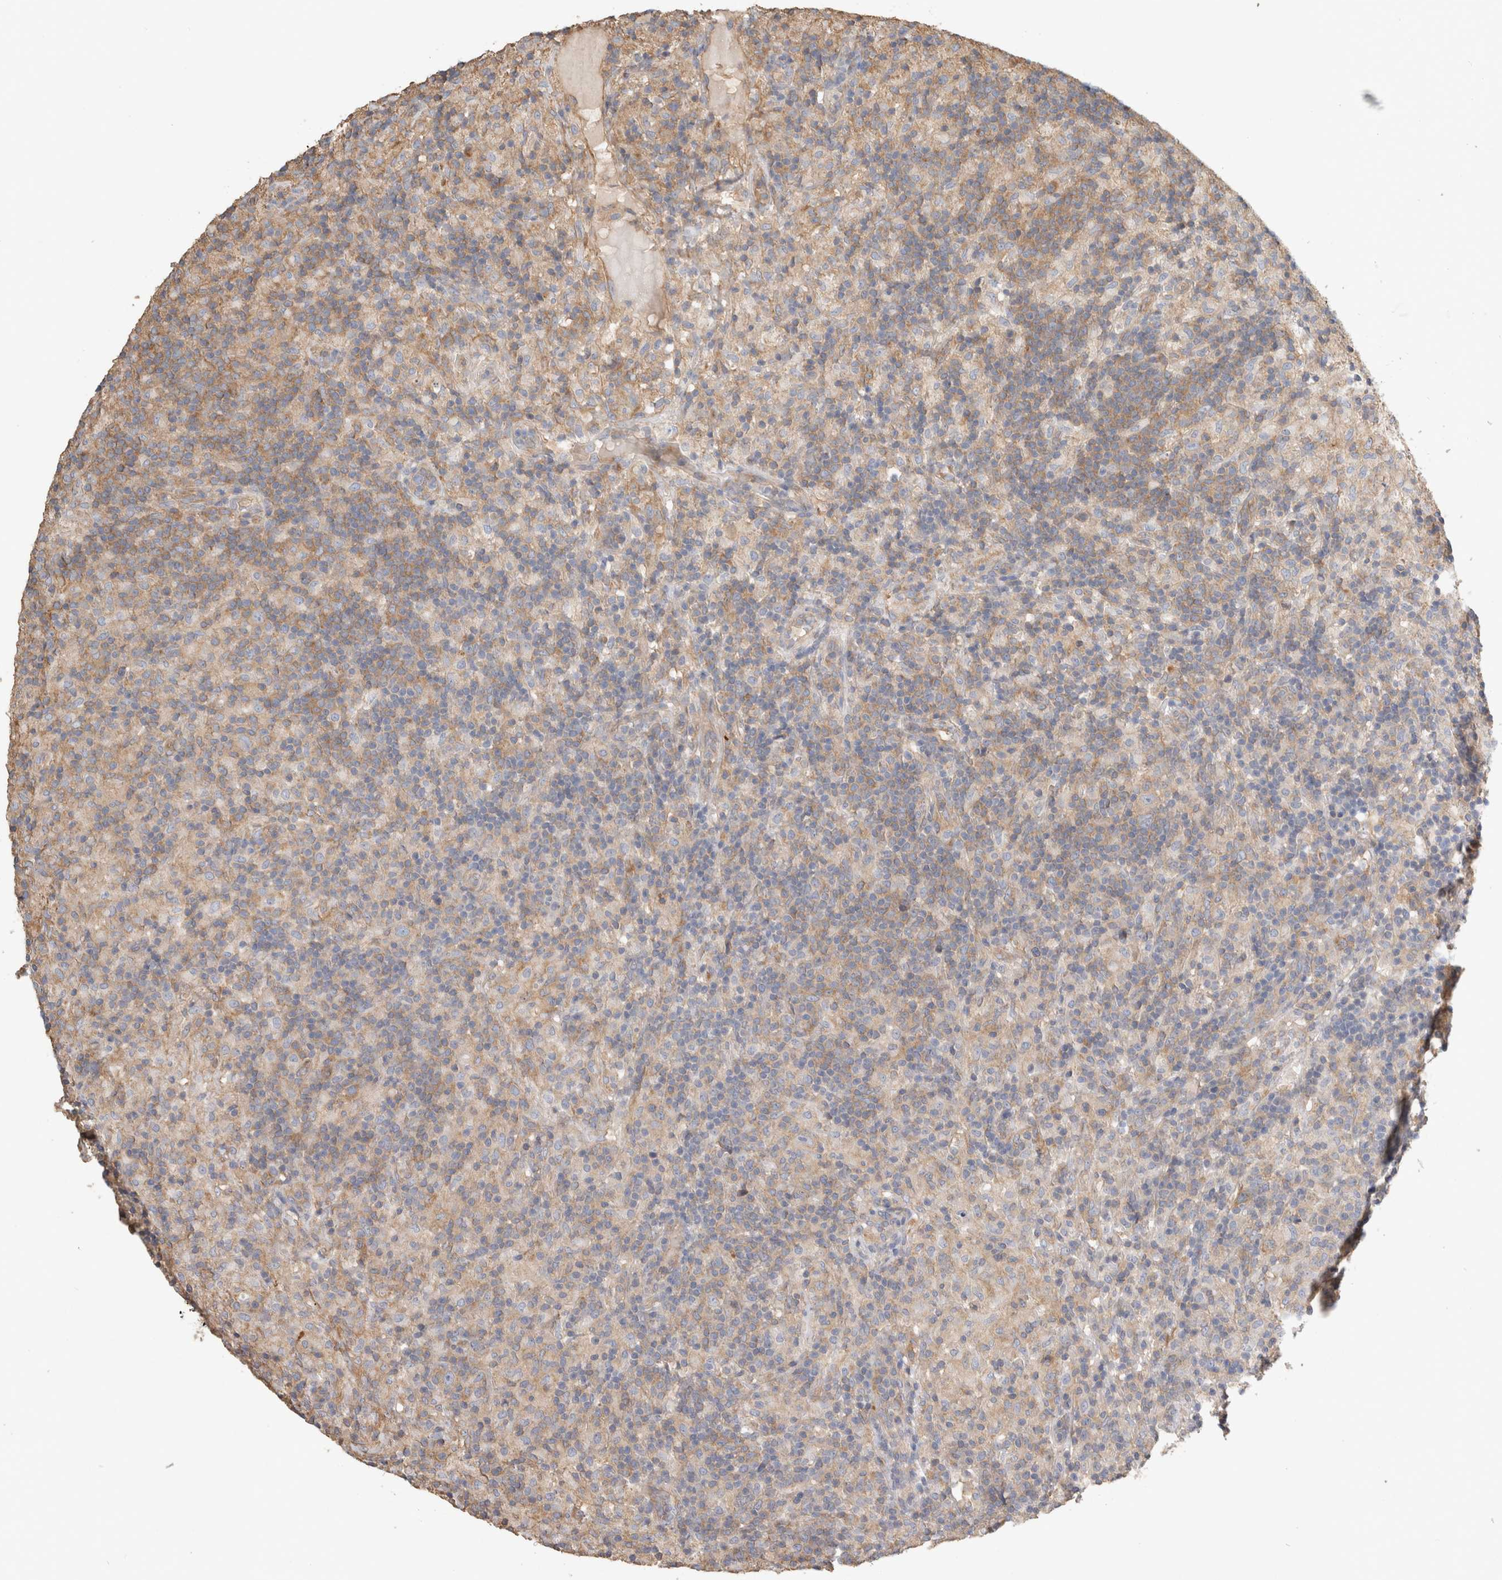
{"staining": {"intensity": "negative", "quantity": "none", "location": "none"}, "tissue": "lymphoma", "cell_type": "Tumor cells", "image_type": "cancer", "snomed": [{"axis": "morphology", "description": "Hodgkin's disease, NOS"}, {"axis": "topography", "description": "Lymph node"}], "caption": "Lymphoma was stained to show a protein in brown. There is no significant positivity in tumor cells. (IHC, brightfield microscopy, high magnification).", "gene": "EIF4G3", "patient": {"sex": "male", "age": 70}}